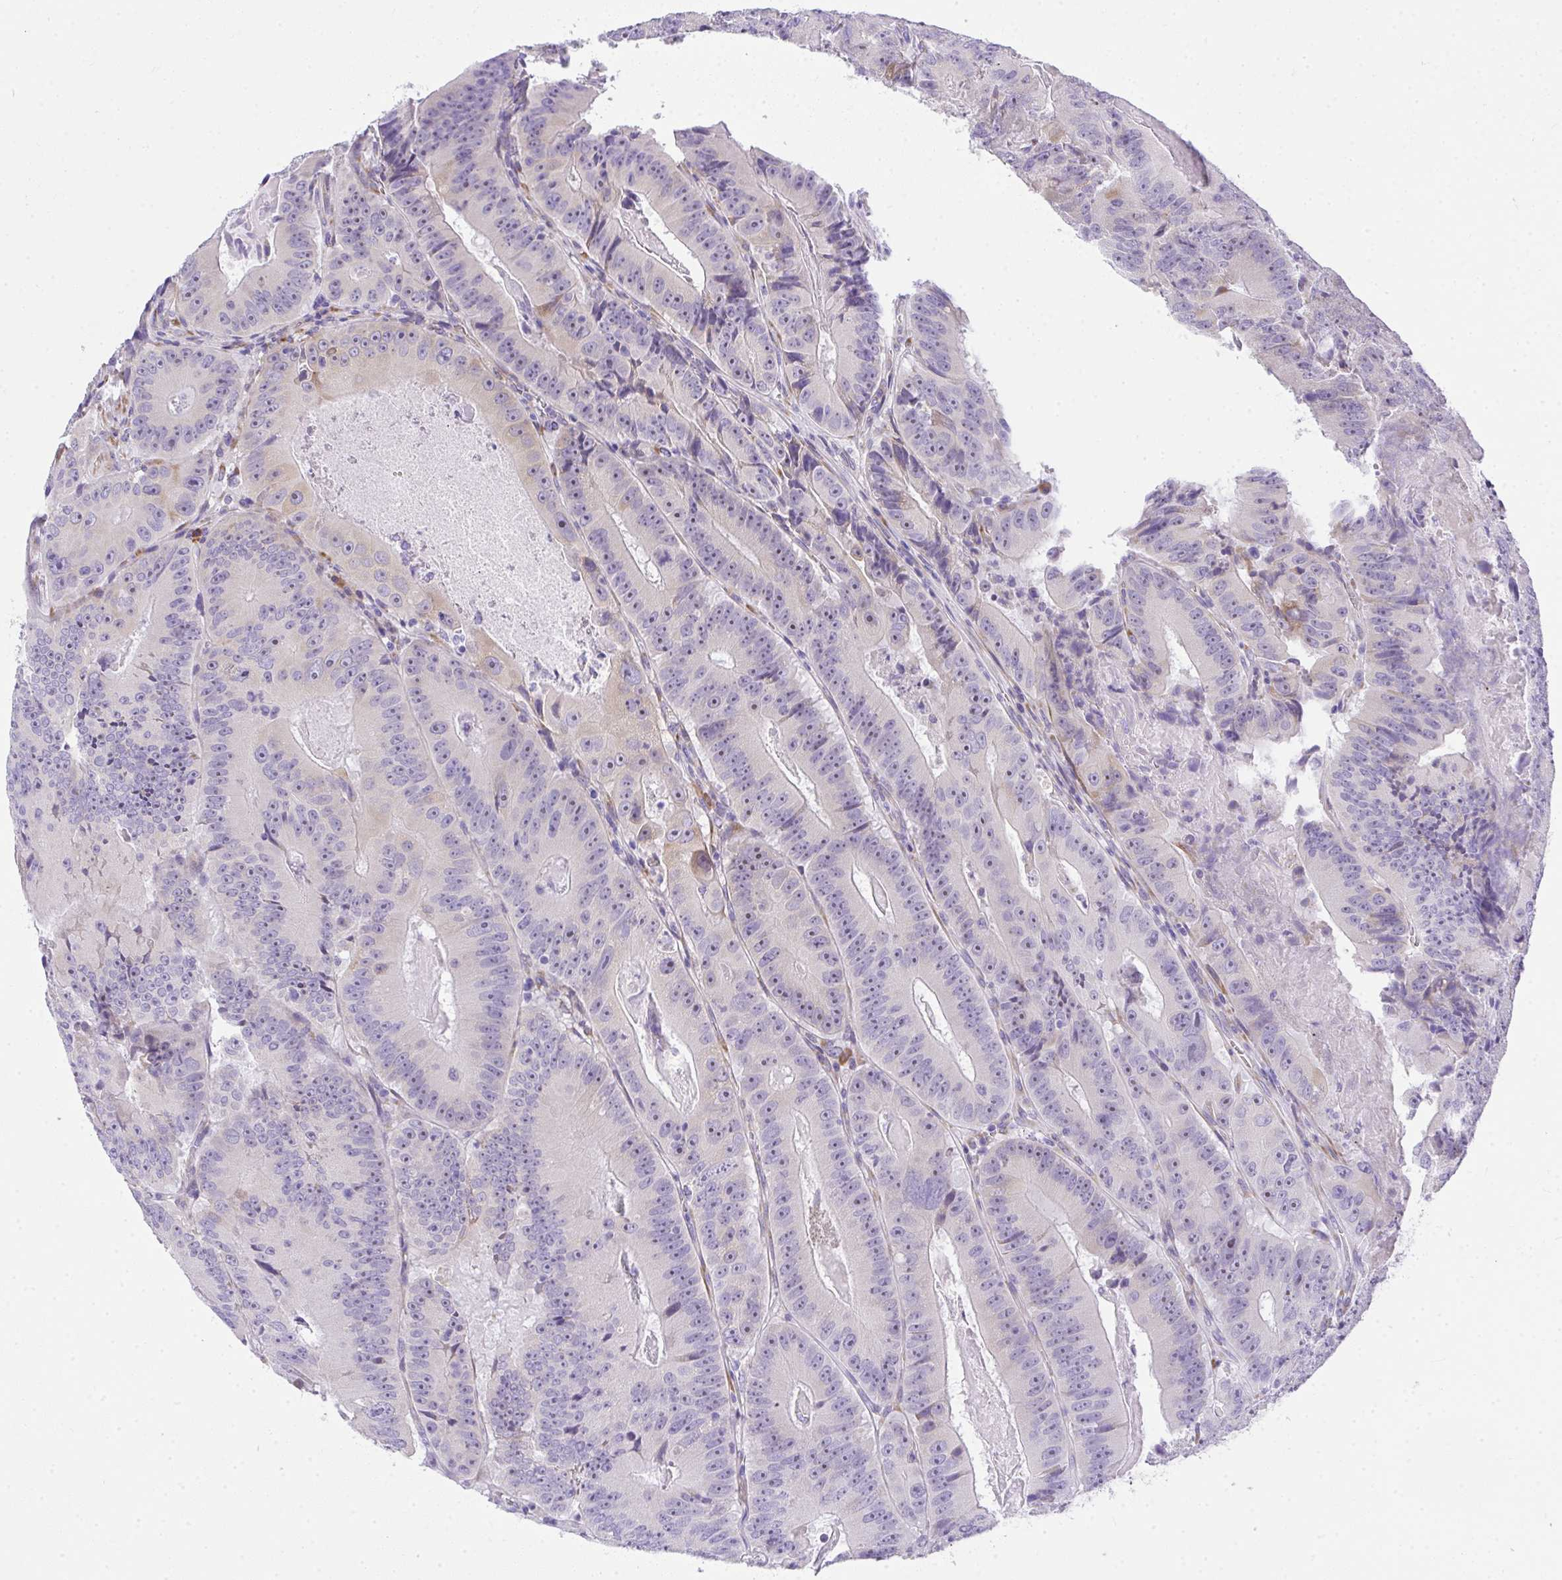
{"staining": {"intensity": "negative", "quantity": "none", "location": "none"}, "tissue": "colorectal cancer", "cell_type": "Tumor cells", "image_type": "cancer", "snomed": [{"axis": "morphology", "description": "Adenocarcinoma, NOS"}, {"axis": "topography", "description": "Colon"}], "caption": "DAB (3,3'-diaminobenzidine) immunohistochemical staining of colorectal cancer displays no significant positivity in tumor cells. (DAB (3,3'-diaminobenzidine) immunohistochemistry (IHC) visualized using brightfield microscopy, high magnification).", "gene": "ADRA2C", "patient": {"sex": "female", "age": 86}}